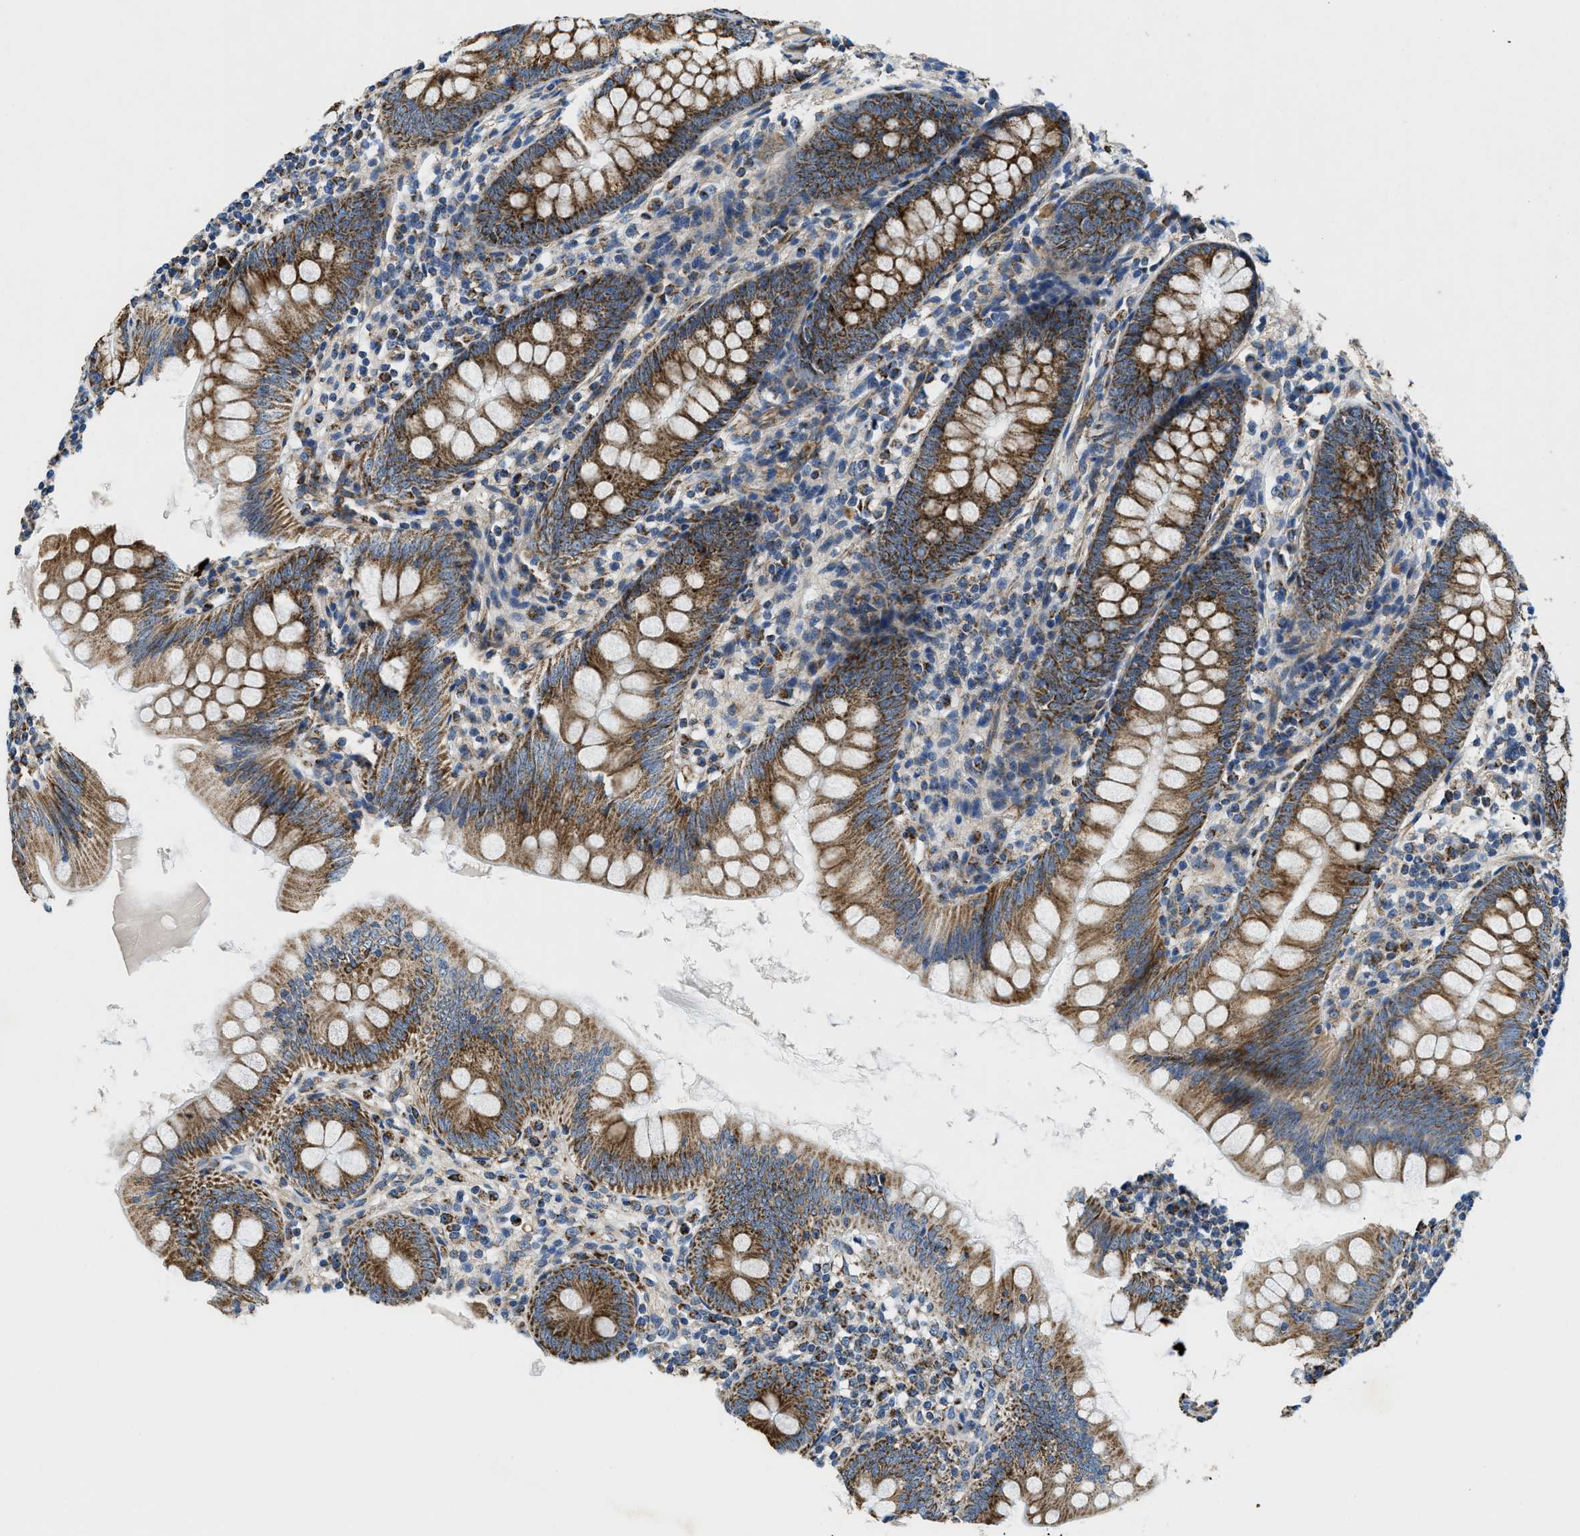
{"staining": {"intensity": "strong", "quantity": ">75%", "location": "cytoplasmic/membranous"}, "tissue": "appendix", "cell_type": "Glandular cells", "image_type": "normal", "snomed": [{"axis": "morphology", "description": "Normal tissue, NOS"}, {"axis": "topography", "description": "Appendix"}], "caption": "High-magnification brightfield microscopy of unremarkable appendix stained with DAB (brown) and counterstained with hematoxylin (blue). glandular cells exhibit strong cytoplasmic/membranous positivity is seen in approximately>75% of cells. Using DAB (3,3'-diaminobenzidine) (brown) and hematoxylin (blue) stains, captured at high magnification using brightfield microscopy.", "gene": "STK33", "patient": {"sex": "female", "age": 77}}